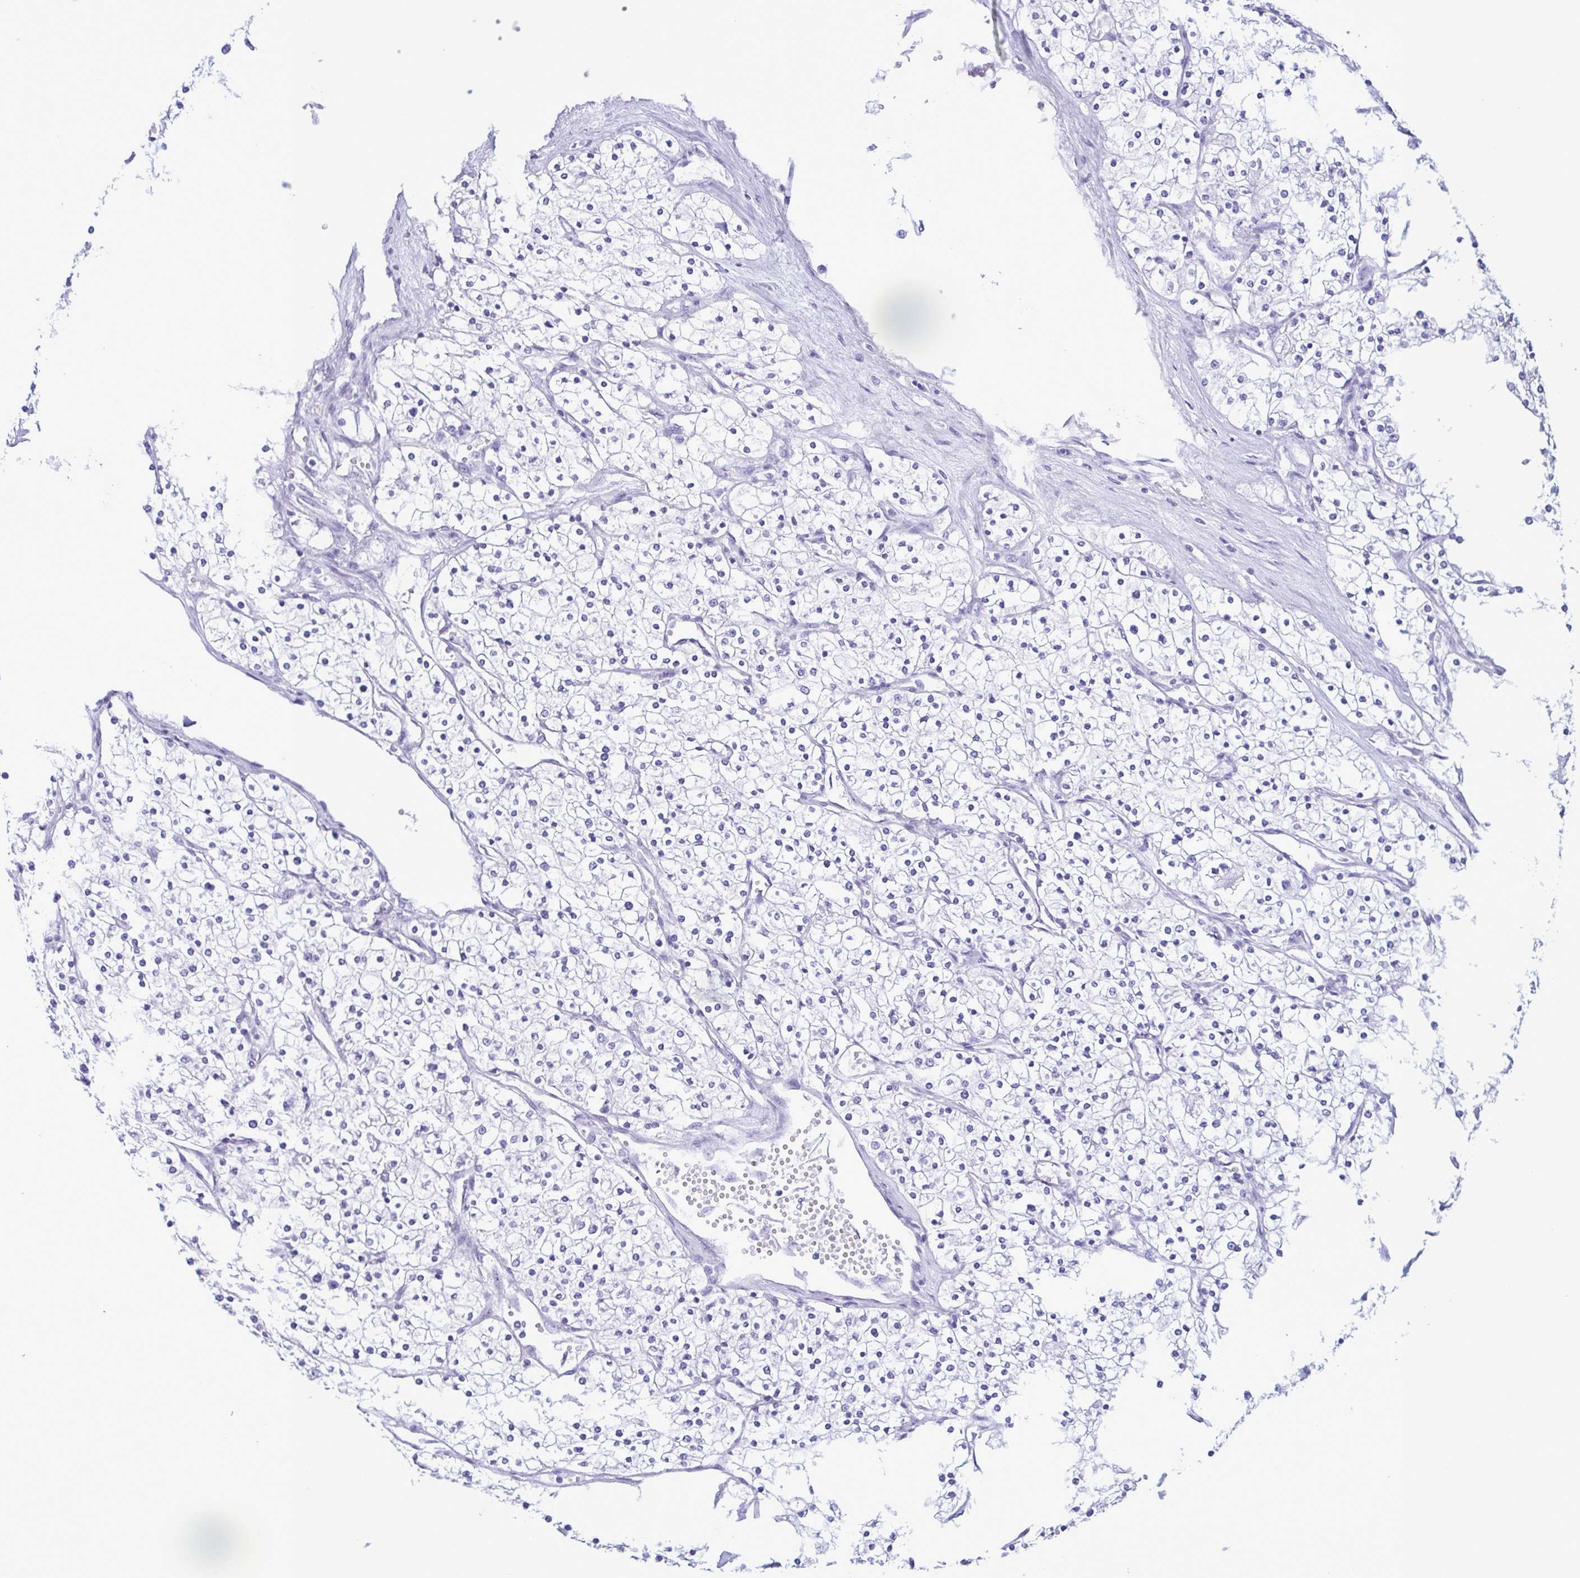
{"staining": {"intensity": "negative", "quantity": "none", "location": "none"}, "tissue": "renal cancer", "cell_type": "Tumor cells", "image_type": "cancer", "snomed": [{"axis": "morphology", "description": "Adenocarcinoma, NOS"}, {"axis": "topography", "description": "Kidney"}], "caption": "An IHC image of renal adenocarcinoma is shown. There is no staining in tumor cells of renal adenocarcinoma.", "gene": "LTF", "patient": {"sex": "male", "age": 80}}